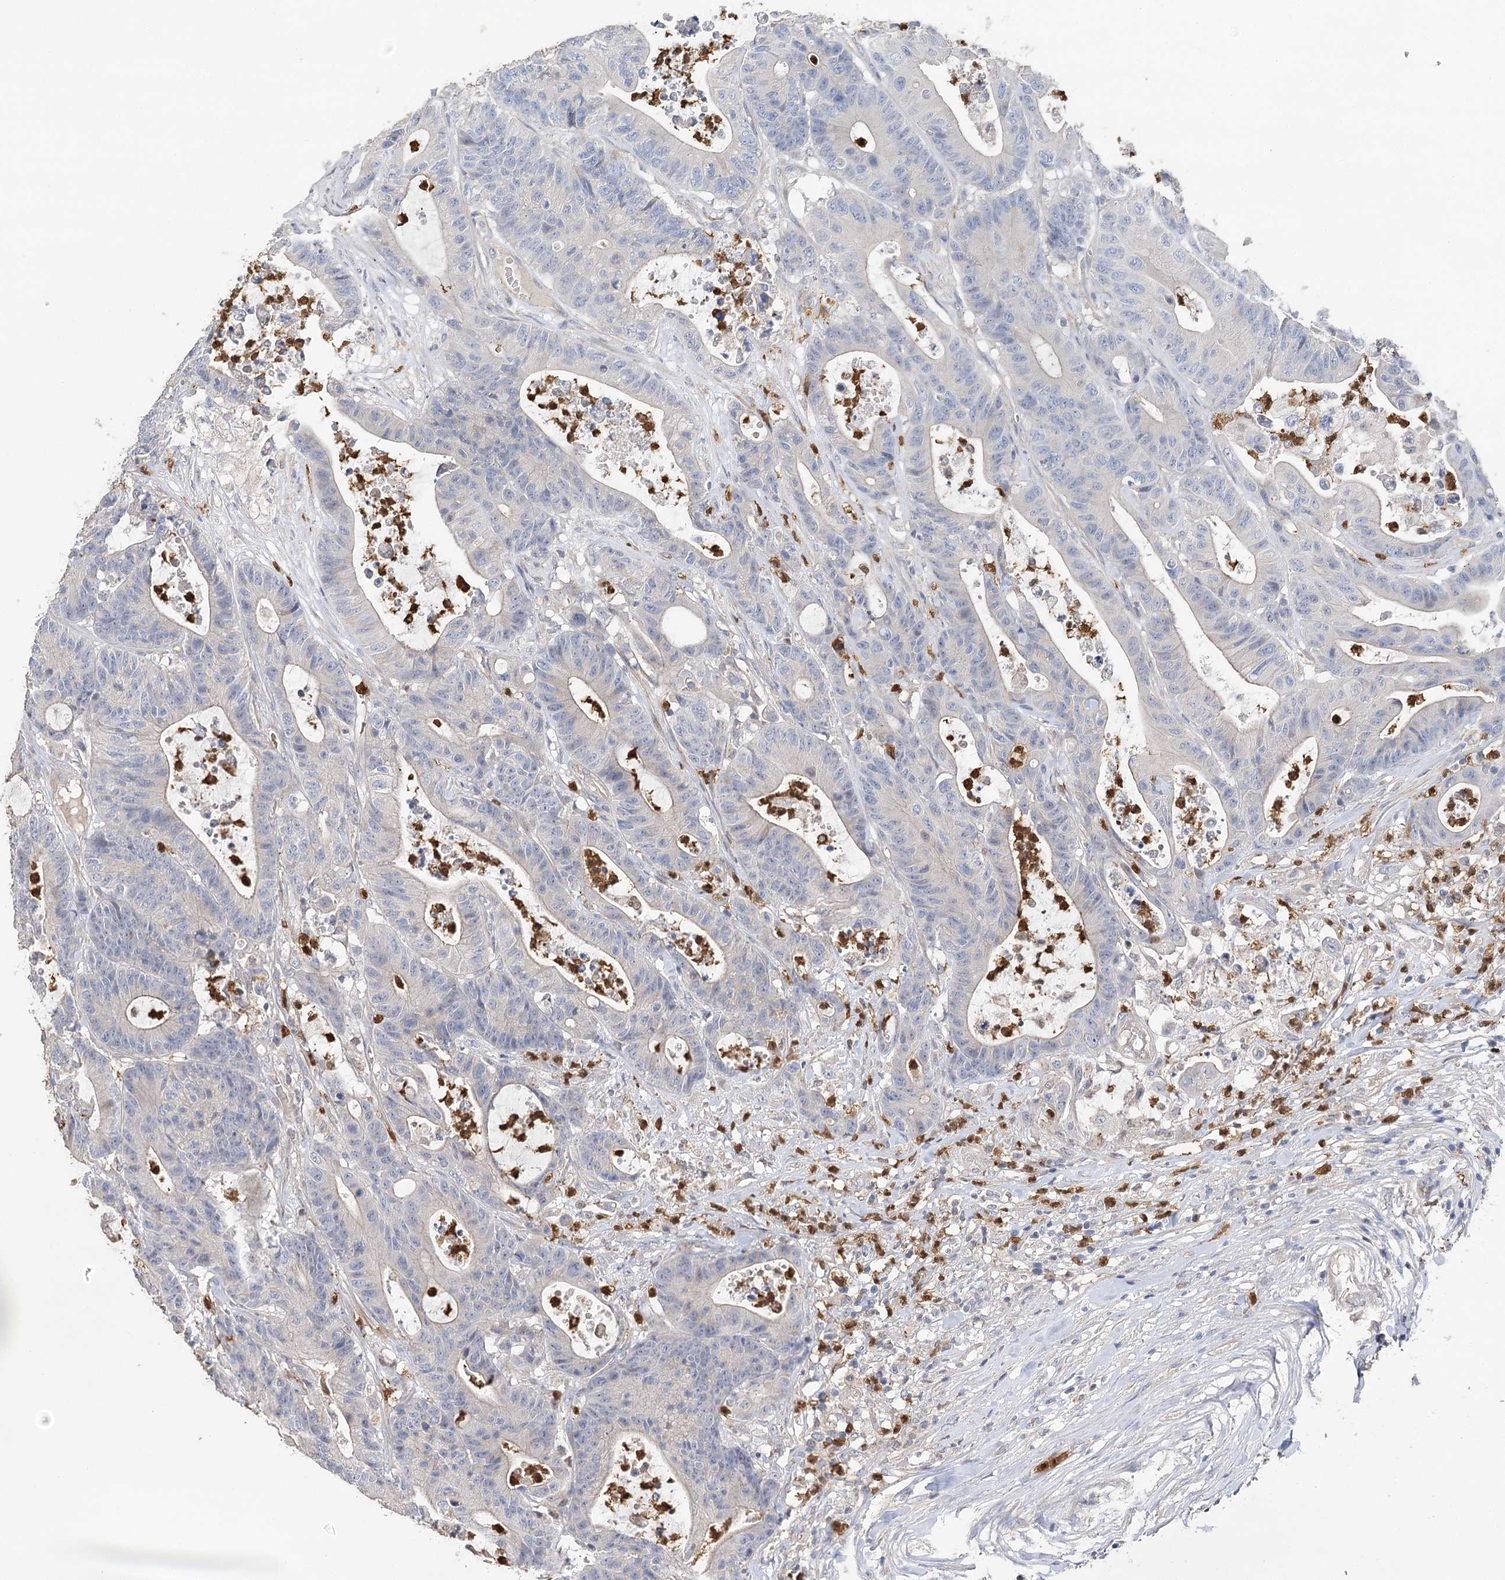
{"staining": {"intensity": "negative", "quantity": "none", "location": "none"}, "tissue": "colorectal cancer", "cell_type": "Tumor cells", "image_type": "cancer", "snomed": [{"axis": "morphology", "description": "Adenocarcinoma, NOS"}, {"axis": "topography", "description": "Colon"}], "caption": "IHC micrograph of neoplastic tissue: human colorectal adenocarcinoma stained with DAB displays no significant protein expression in tumor cells. The staining is performed using DAB brown chromogen with nuclei counter-stained in using hematoxylin.", "gene": "EPB41L5", "patient": {"sex": "female", "age": 84}}